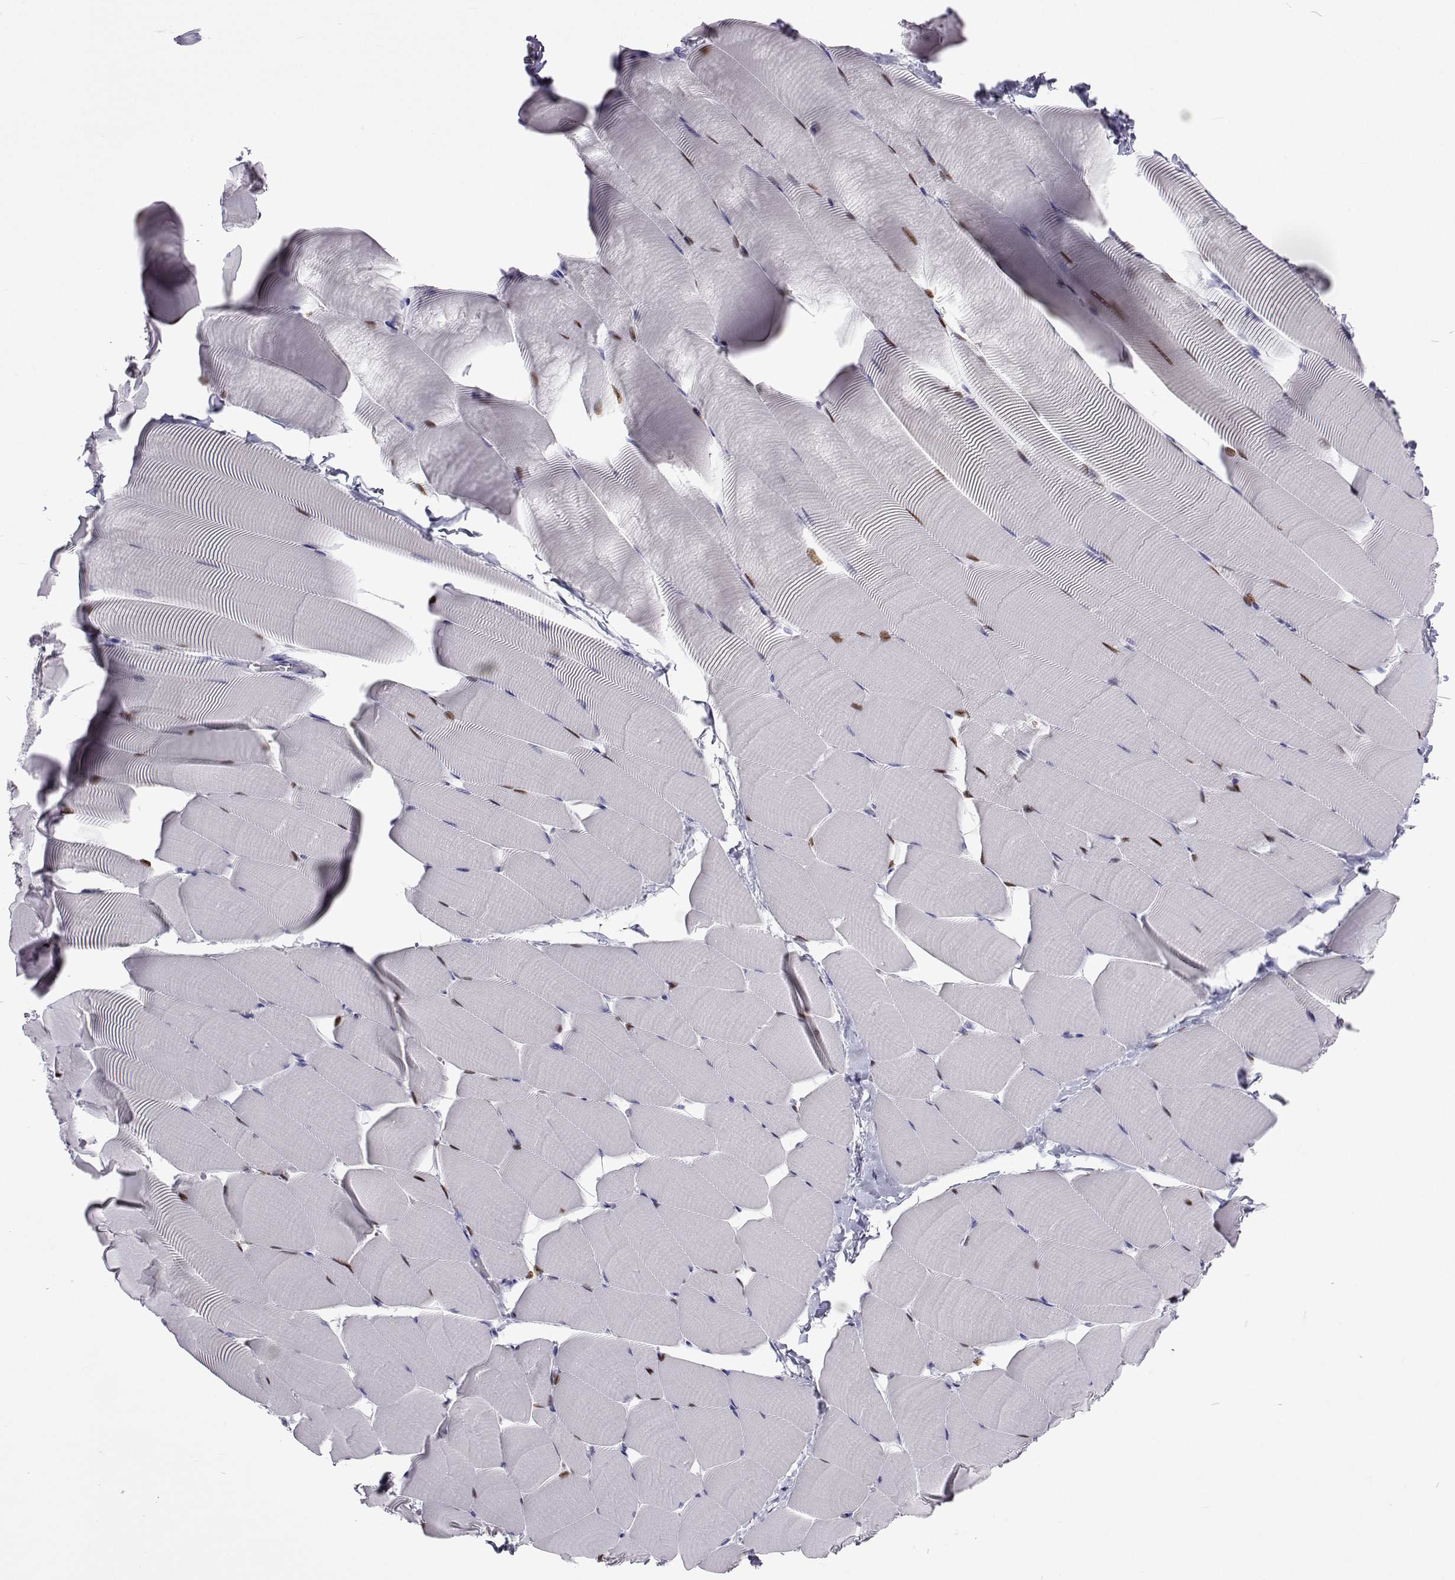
{"staining": {"intensity": "strong", "quantity": "25%-75%", "location": "nuclear"}, "tissue": "skeletal muscle", "cell_type": "Myocytes", "image_type": "normal", "snomed": [{"axis": "morphology", "description": "Normal tissue, NOS"}, {"axis": "topography", "description": "Skeletal muscle"}], "caption": "The immunohistochemical stain highlights strong nuclear expression in myocytes of benign skeletal muscle.", "gene": "GALM", "patient": {"sex": "male", "age": 25}}